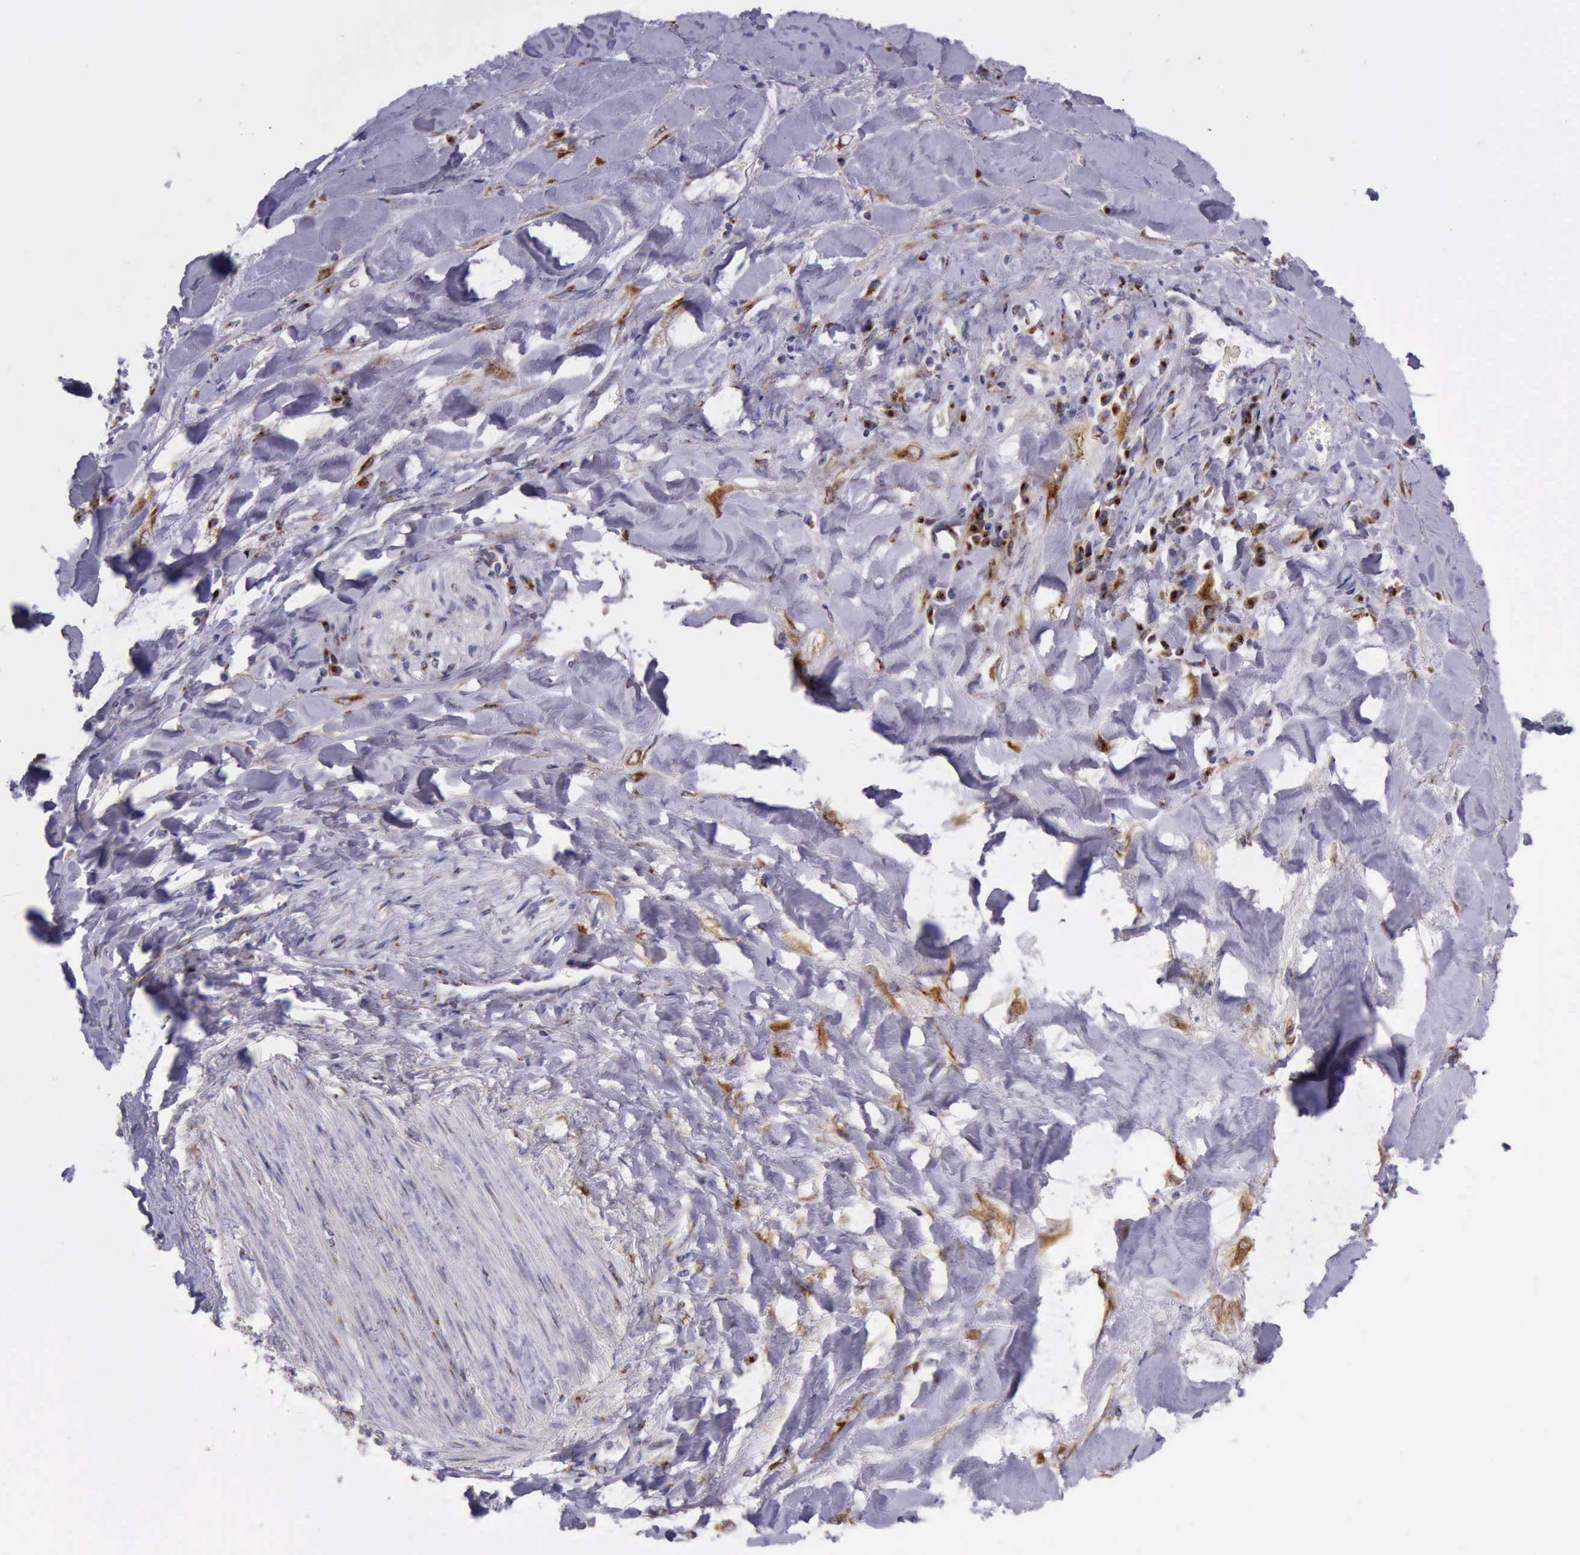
{"staining": {"intensity": "strong", "quantity": ">75%", "location": "cytoplasmic/membranous"}, "tissue": "liver cancer", "cell_type": "Tumor cells", "image_type": "cancer", "snomed": [{"axis": "morphology", "description": "Cholangiocarcinoma"}, {"axis": "topography", "description": "Liver"}], "caption": "This is an image of immunohistochemistry (IHC) staining of liver cholangiocarcinoma, which shows strong expression in the cytoplasmic/membranous of tumor cells.", "gene": "GOLGA5", "patient": {"sex": "male", "age": 57}}